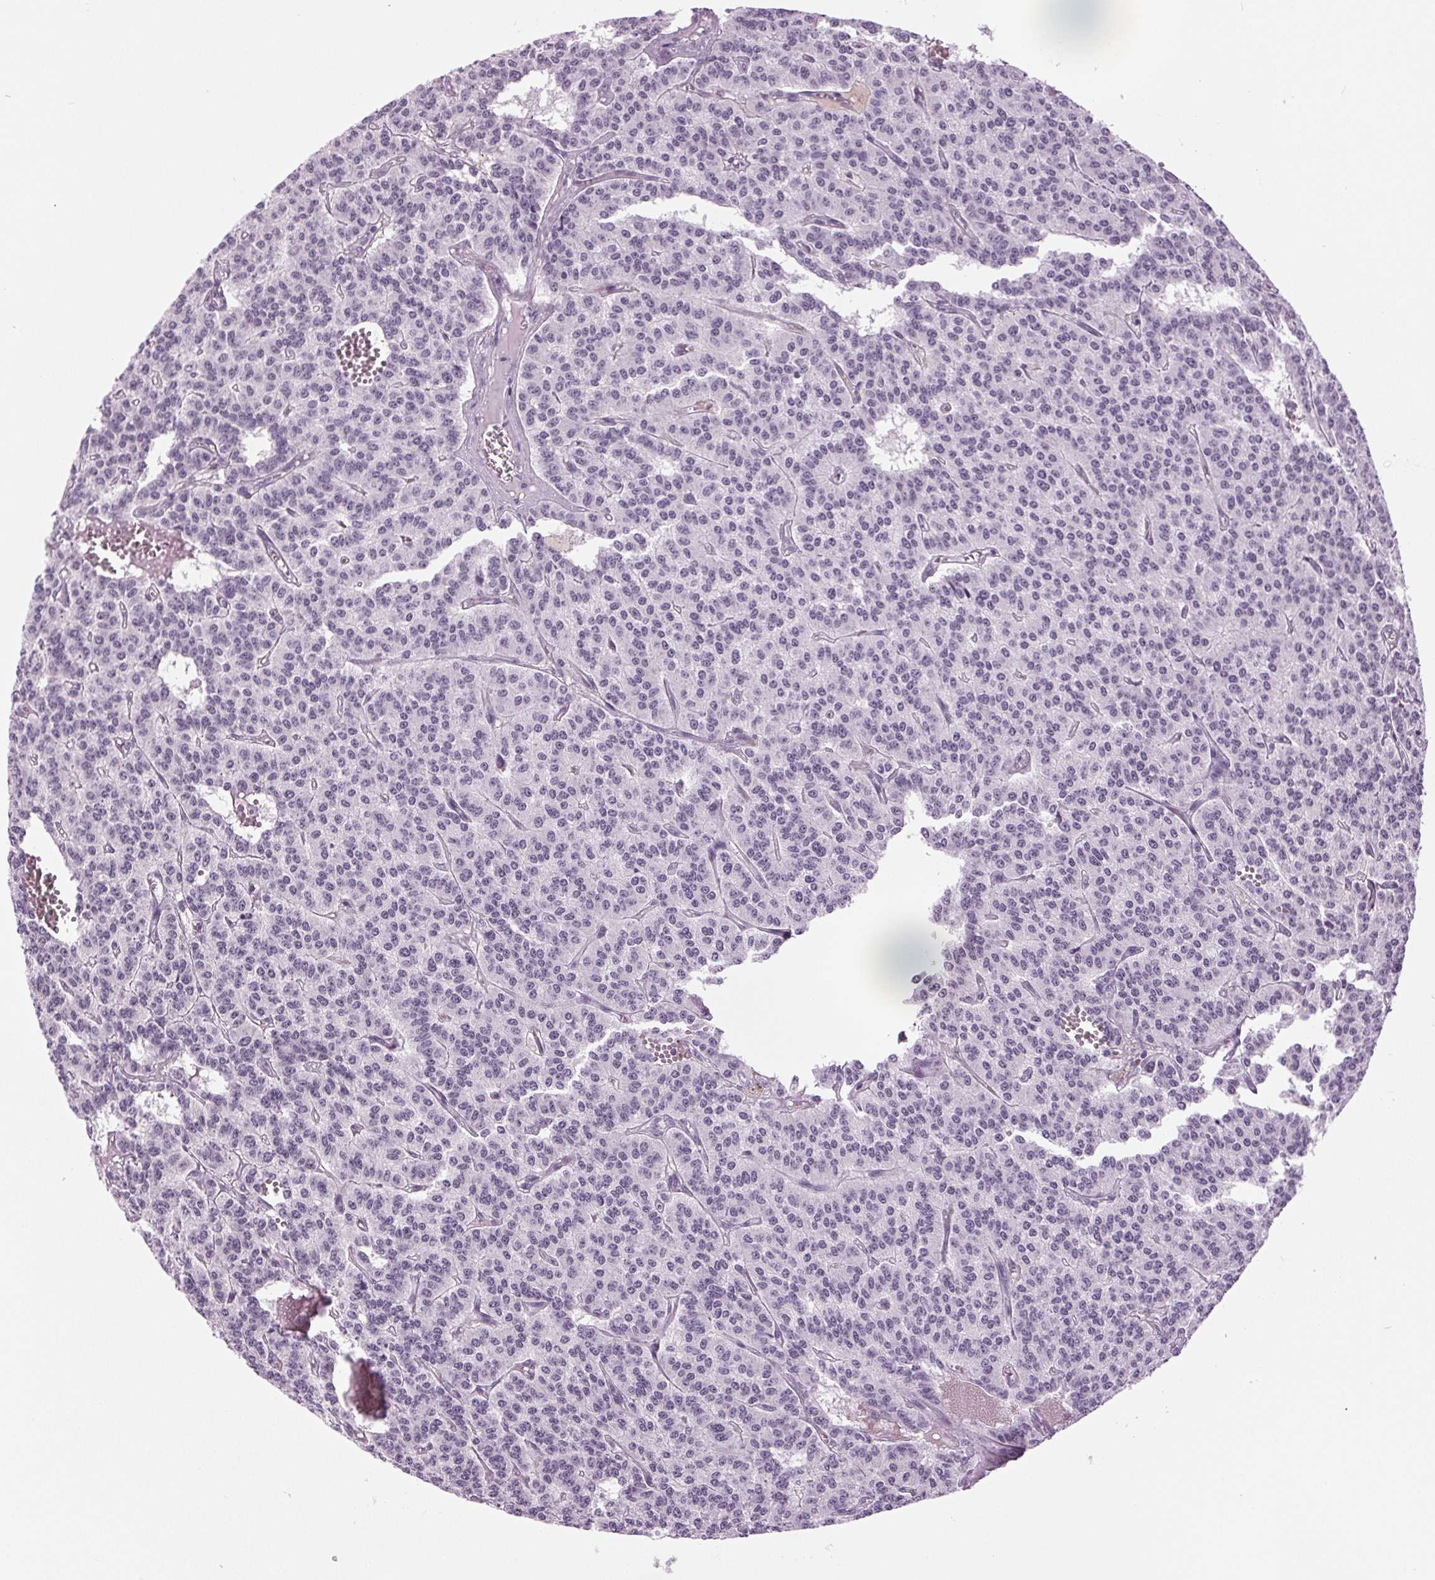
{"staining": {"intensity": "negative", "quantity": "none", "location": "none"}, "tissue": "carcinoid", "cell_type": "Tumor cells", "image_type": "cancer", "snomed": [{"axis": "morphology", "description": "Carcinoid, malignant, NOS"}, {"axis": "topography", "description": "Lung"}], "caption": "This is an immunohistochemistry histopathology image of human carcinoid. There is no staining in tumor cells.", "gene": "DNAH12", "patient": {"sex": "female", "age": 71}}